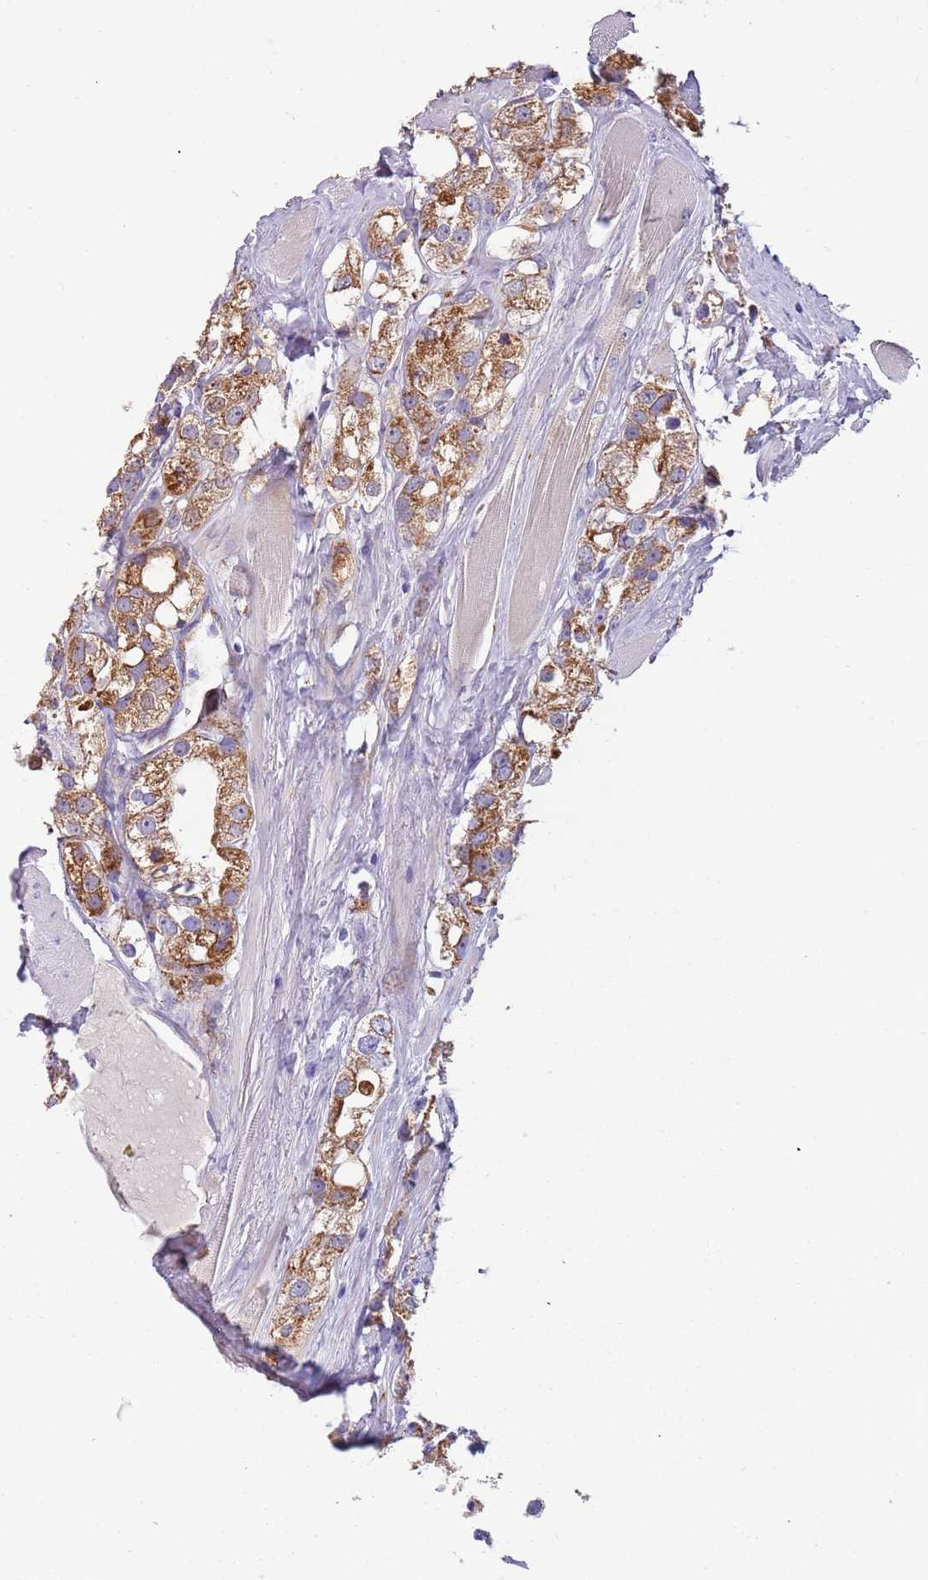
{"staining": {"intensity": "moderate", "quantity": ">75%", "location": "cytoplasmic/membranous"}, "tissue": "prostate cancer", "cell_type": "Tumor cells", "image_type": "cancer", "snomed": [{"axis": "morphology", "description": "Adenocarcinoma, NOS"}, {"axis": "topography", "description": "Prostate"}], "caption": "Immunohistochemistry of adenocarcinoma (prostate) displays medium levels of moderate cytoplasmic/membranous expression in about >75% of tumor cells.", "gene": "RNF222", "patient": {"sex": "male", "age": 79}}